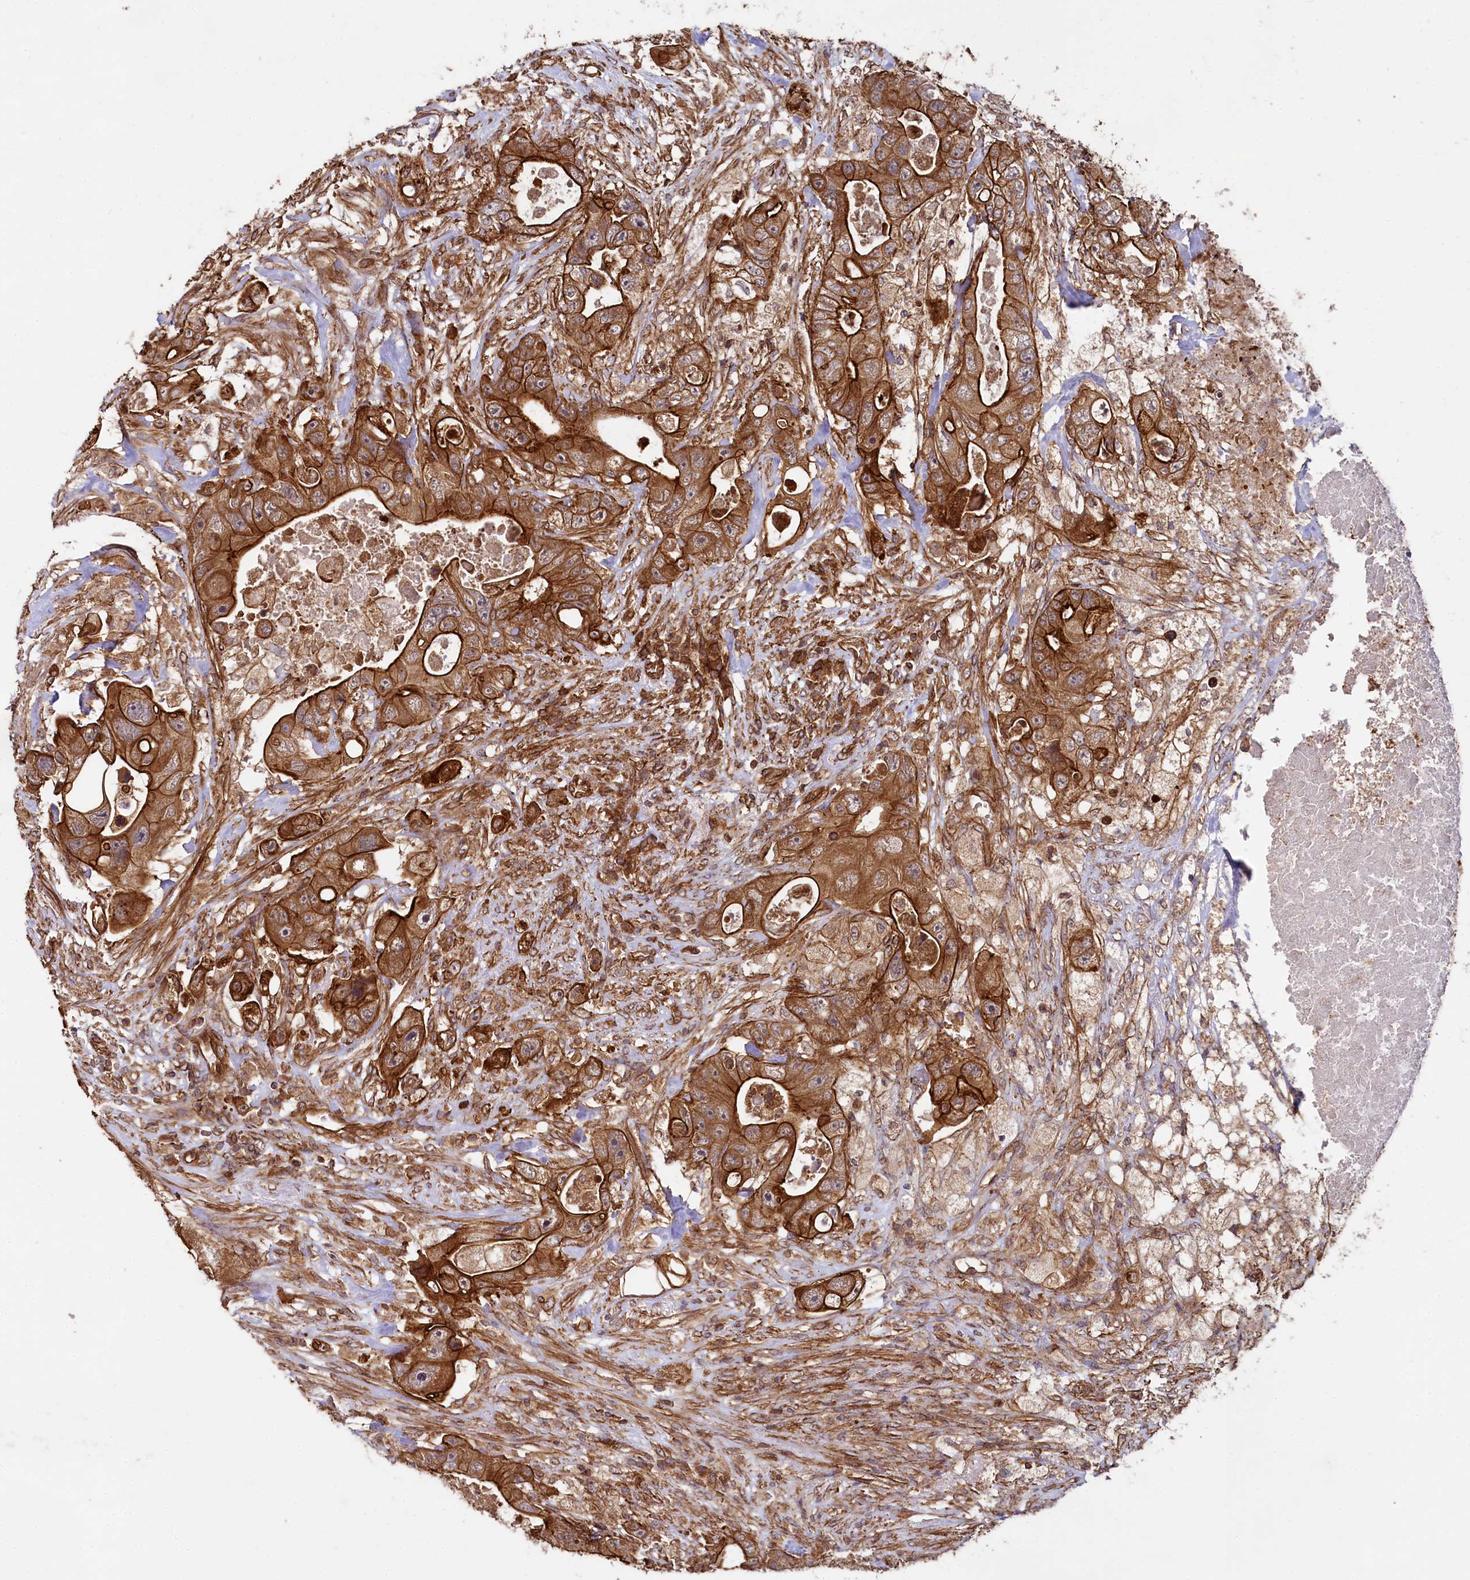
{"staining": {"intensity": "strong", "quantity": ">75%", "location": "cytoplasmic/membranous"}, "tissue": "colorectal cancer", "cell_type": "Tumor cells", "image_type": "cancer", "snomed": [{"axis": "morphology", "description": "Adenocarcinoma, NOS"}, {"axis": "topography", "description": "Colon"}], "caption": "Immunohistochemical staining of adenocarcinoma (colorectal) exhibits high levels of strong cytoplasmic/membranous protein staining in about >75% of tumor cells.", "gene": "SVIP", "patient": {"sex": "female", "age": 46}}